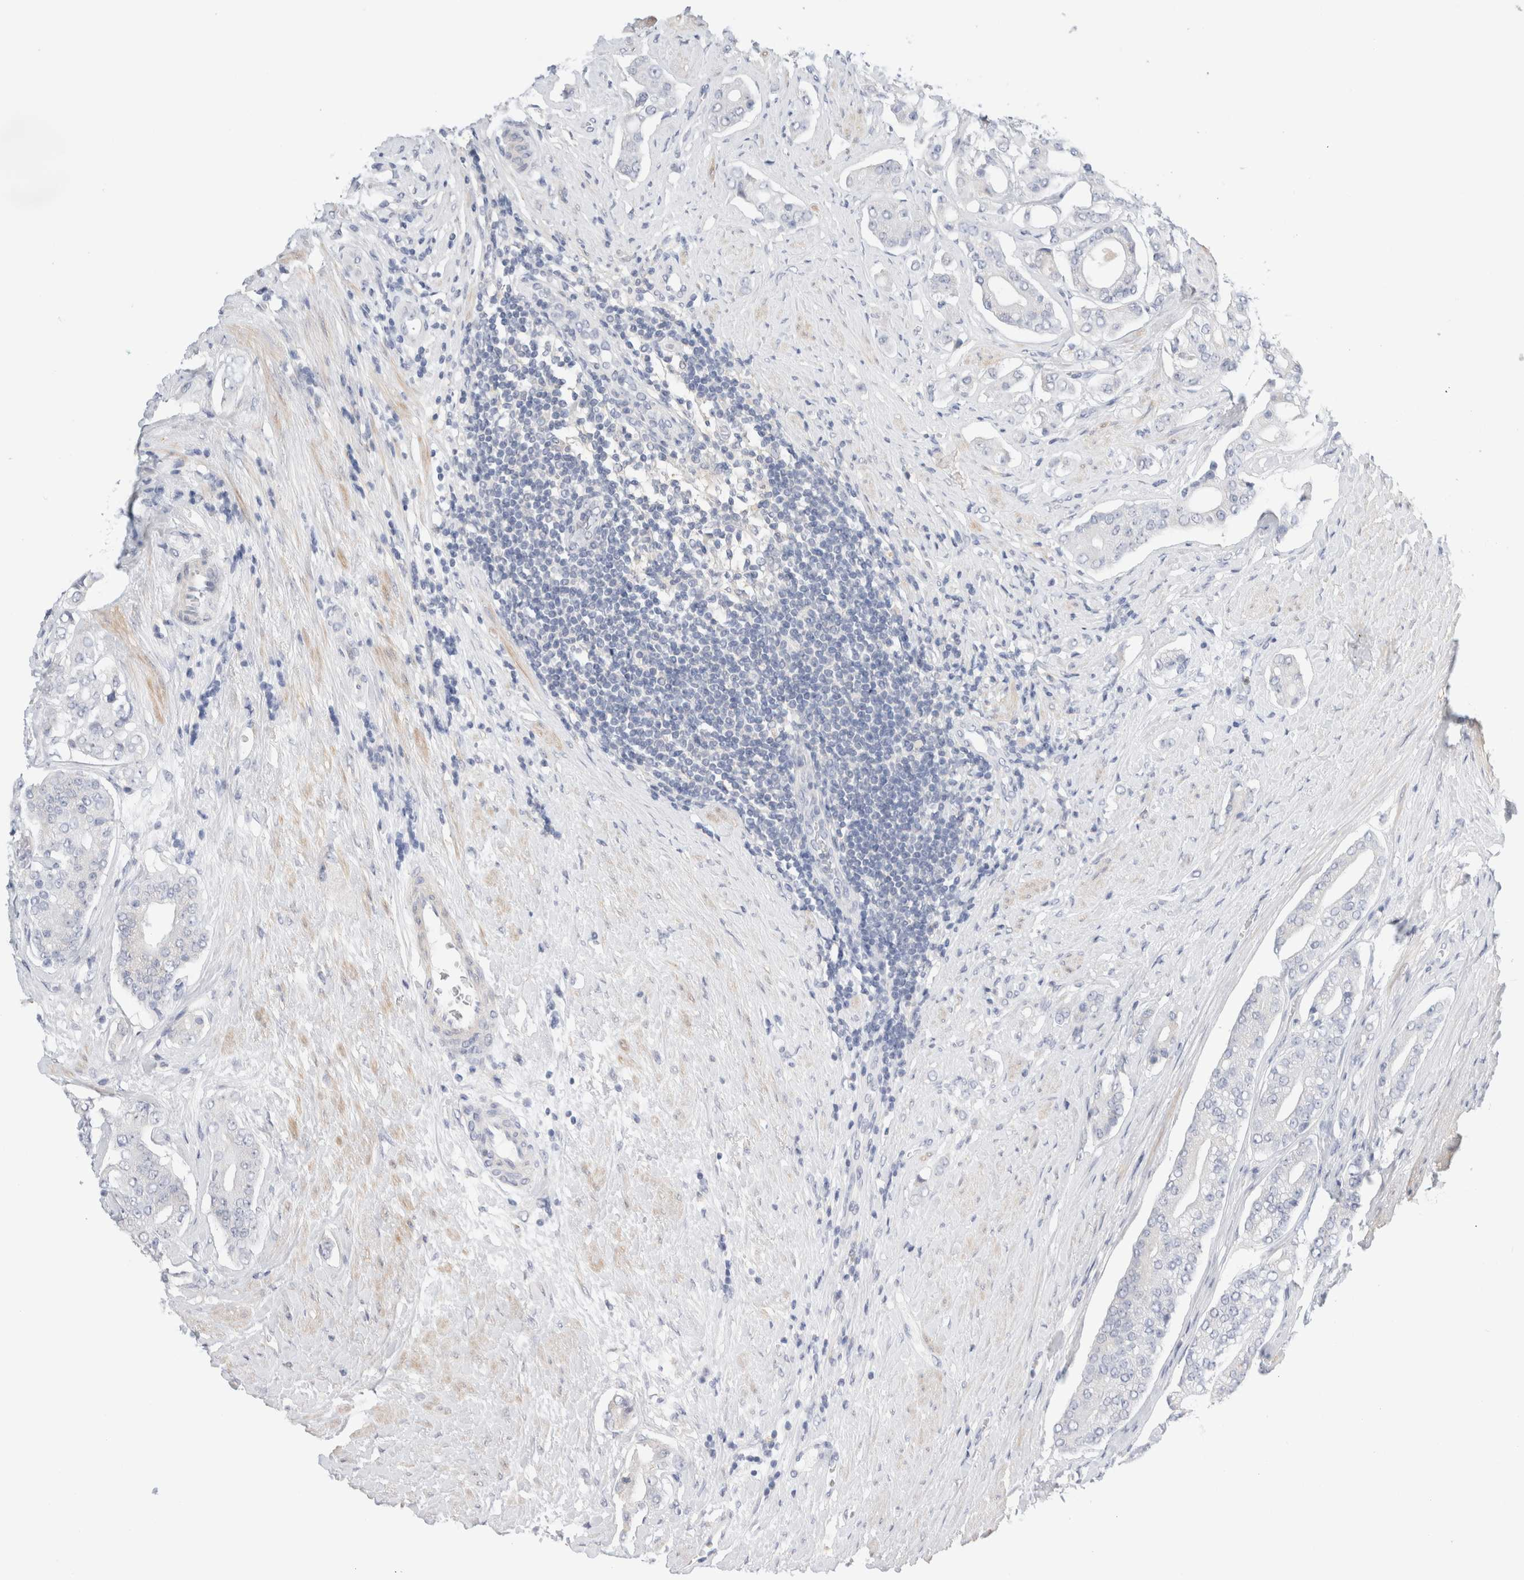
{"staining": {"intensity": "negative", "quantity": "none", "location": "none"}, "tissue": "prostate cancer", "cell_type": "Tumor cells", "image_type": "cancer", "snomed": [{"axis": "morphology", "description": "Adenocarcinoma, High grade"}, {"axis": "topography", "description": "Prostate"}], "caption": "Human prostate adenocarcinoma (high-grade) stained for a protein using IHC exhibits no staining in tumor cells.", "gene": "ADAM30", "patient": {"sex": "male", "age": 71}}